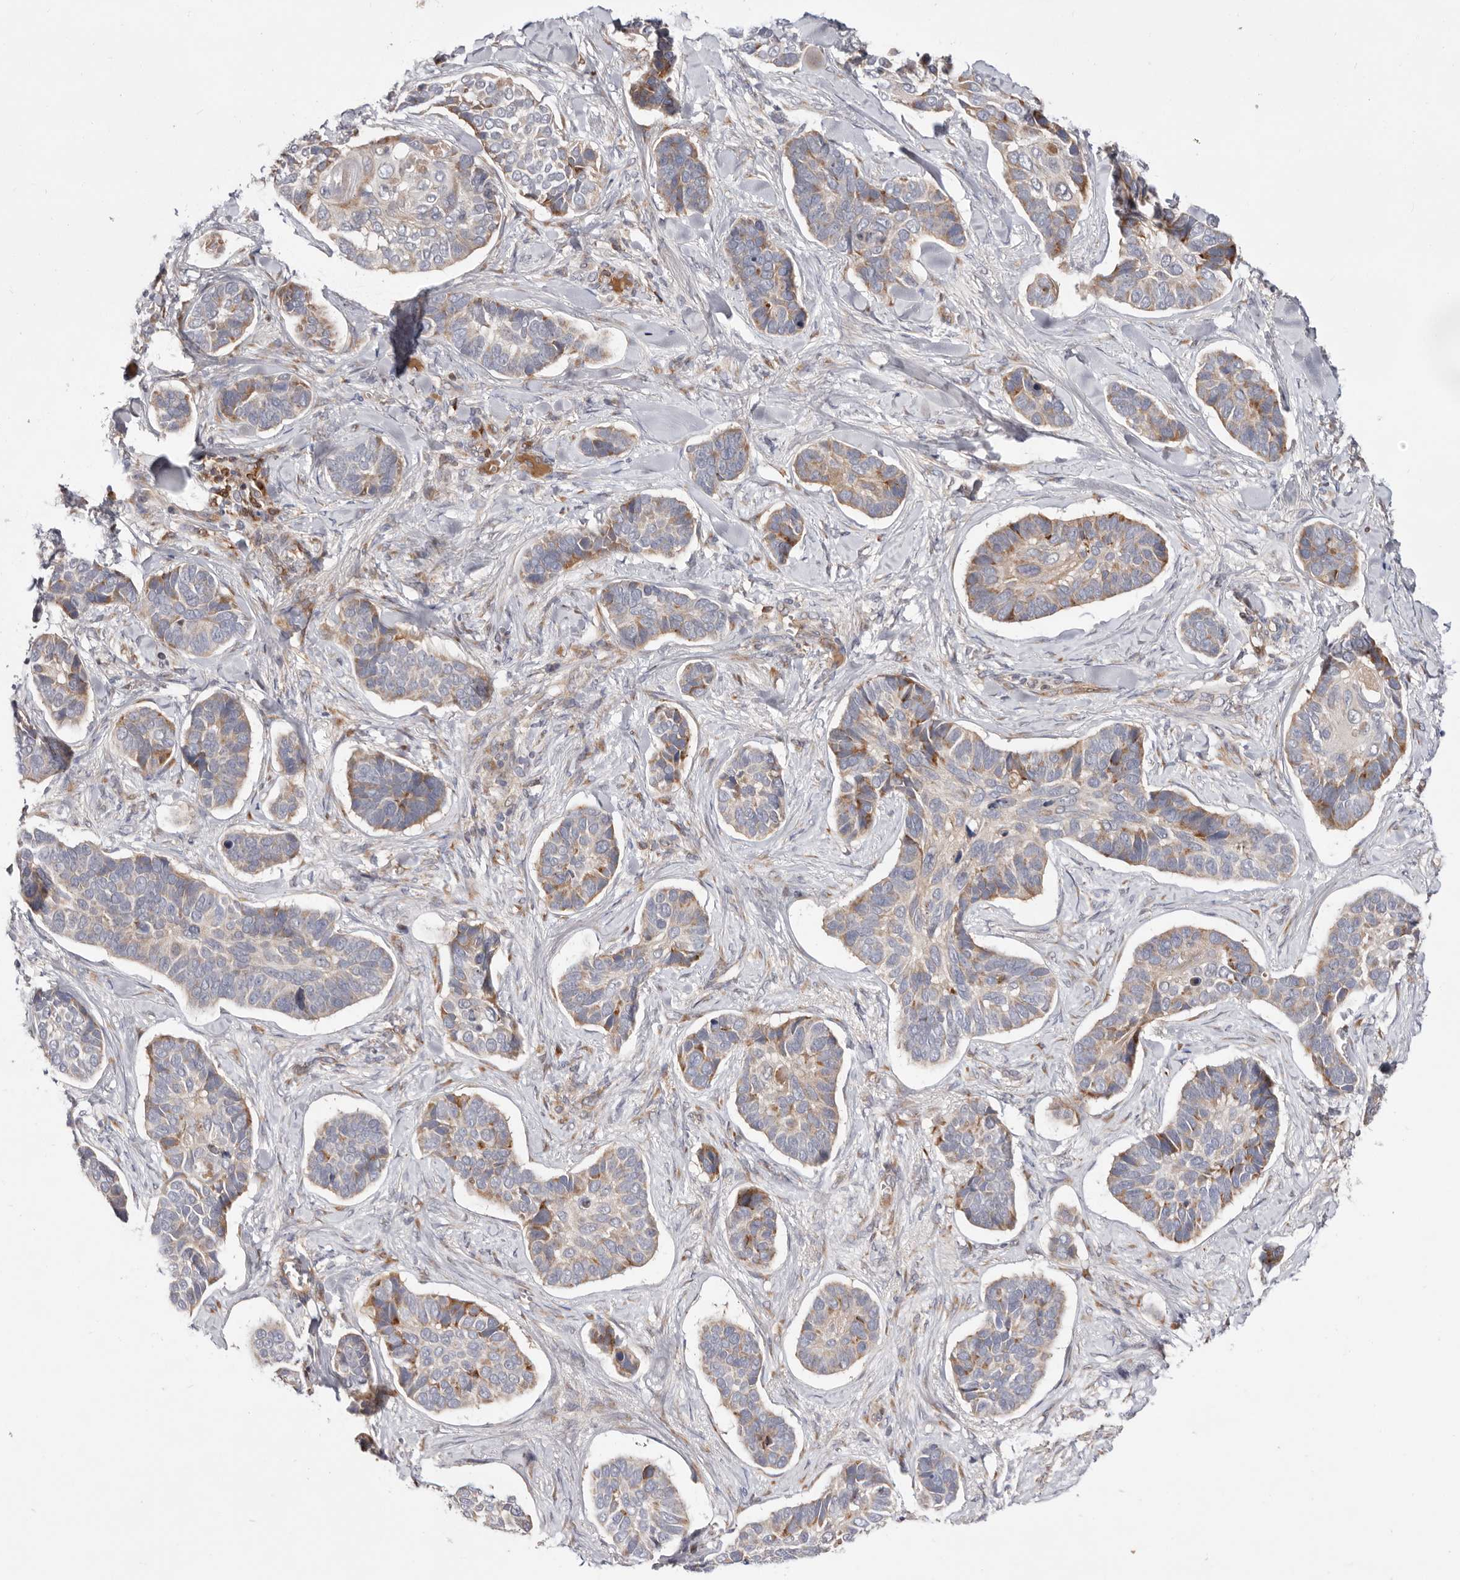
{"staining": {"intensity": "moderate", "quantity": "<25%", "location": "cytoplasmic/membranous"}, "tissue": "skin cancer", "cell_type": "Tumor cells", "image_type": "cancer", "snomed": [{"axis": "morphology", "description": "Basal cell carcinoma"}, {"axis": "topography", "description": "Skin"}], "caption": "The photomicrograph exhibits staining of skin cancer (basal cell carcinoma), revealing moderate cytoplasmic/membranous protein staining (brown color) within tumor cells.", "gene": "RNF213", "patient": {"sex": "male", "age": 62}}